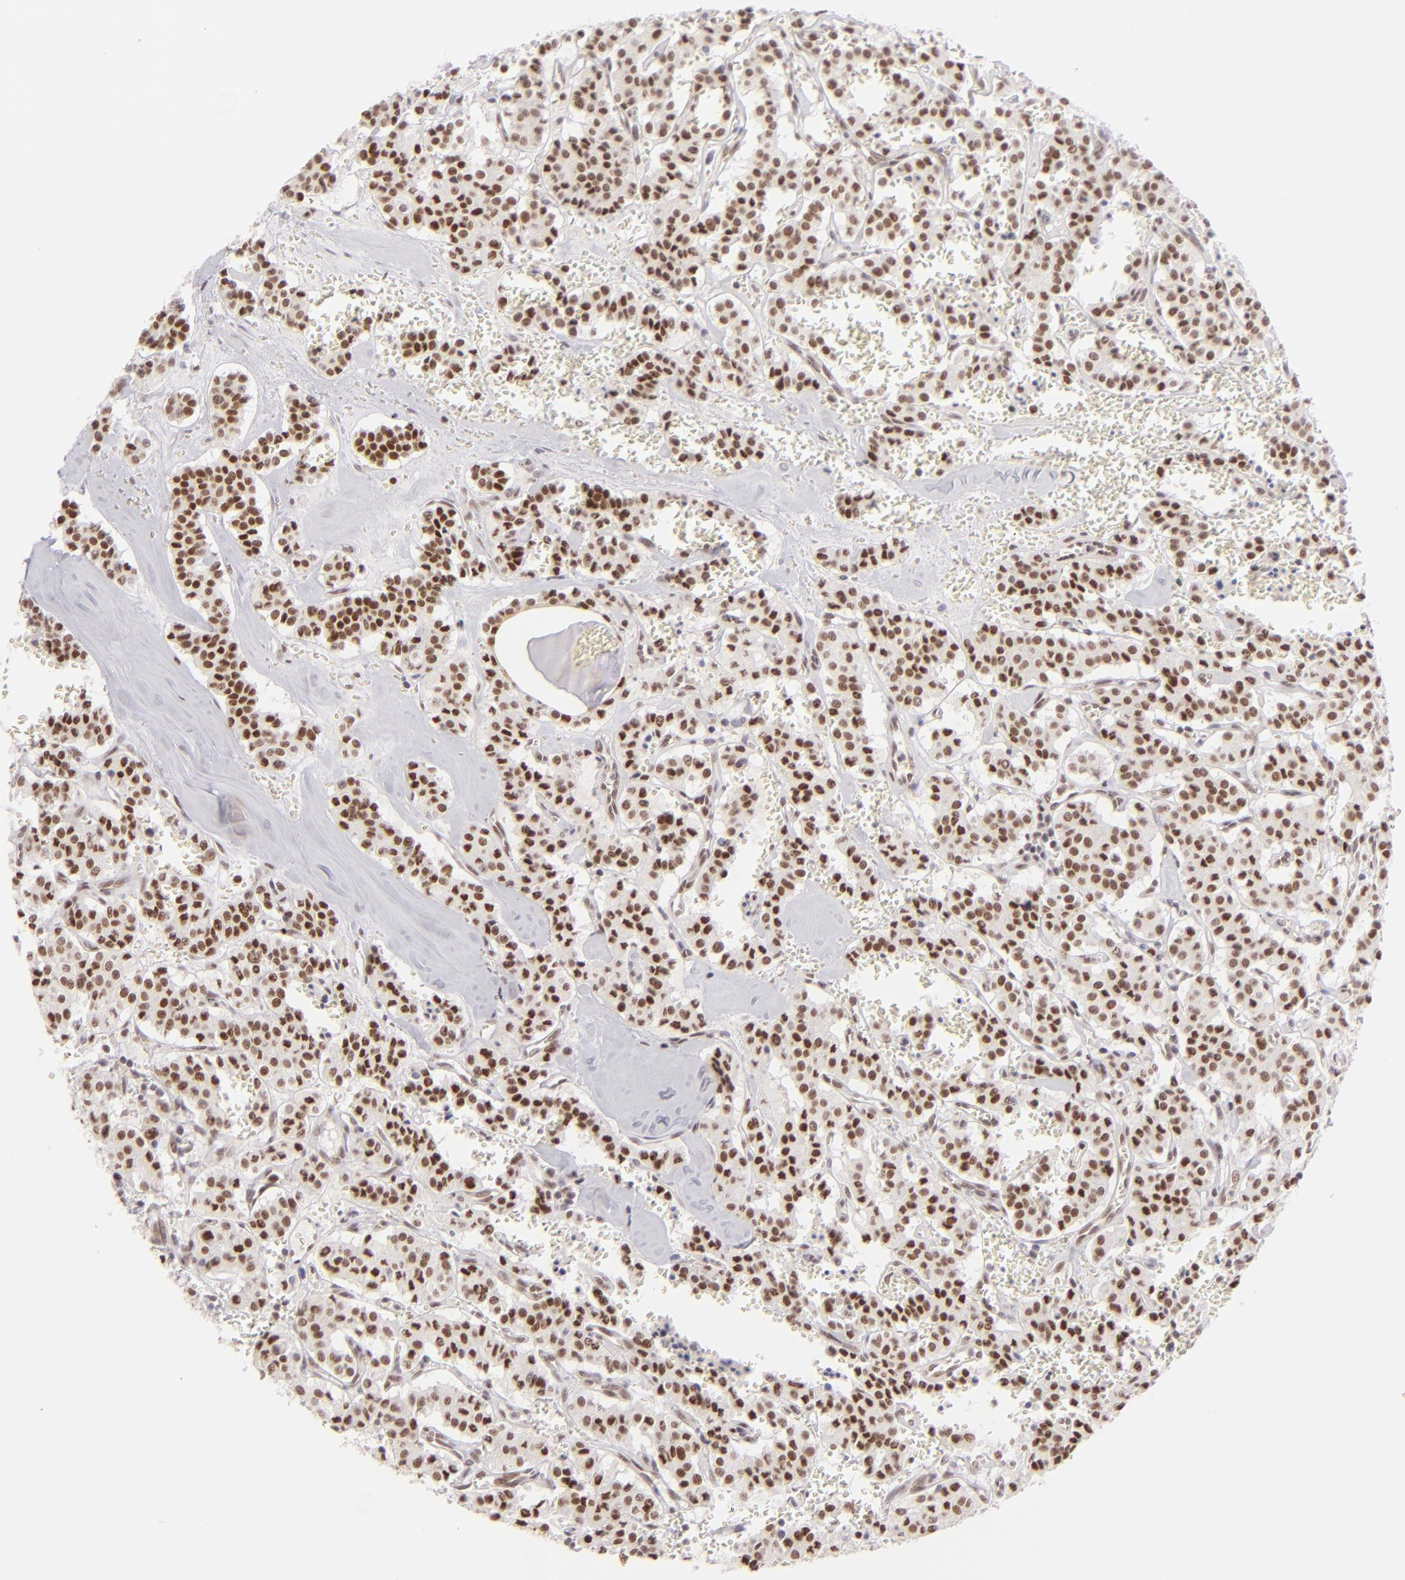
{"staining": {"intensity": "moderate", "quantity": ">75%", "location": "nuclear"}, "tissue": "carcinoid", "cell_type": "Tumor cells", "image_type": "cancer", "snomed": [{"axis": "morphology", "description": "Carcinoid, malignant, NOS"}, {"axis": "topography", "description": "Bronchus"}], "caption": "Human malignant carcinoid stained with a brown dye reveals moderate nuclear positive expression in approximately >75% of tumor cells.", "gene": "POU2F1", "patient": {"sex": "male", "age": 55}}